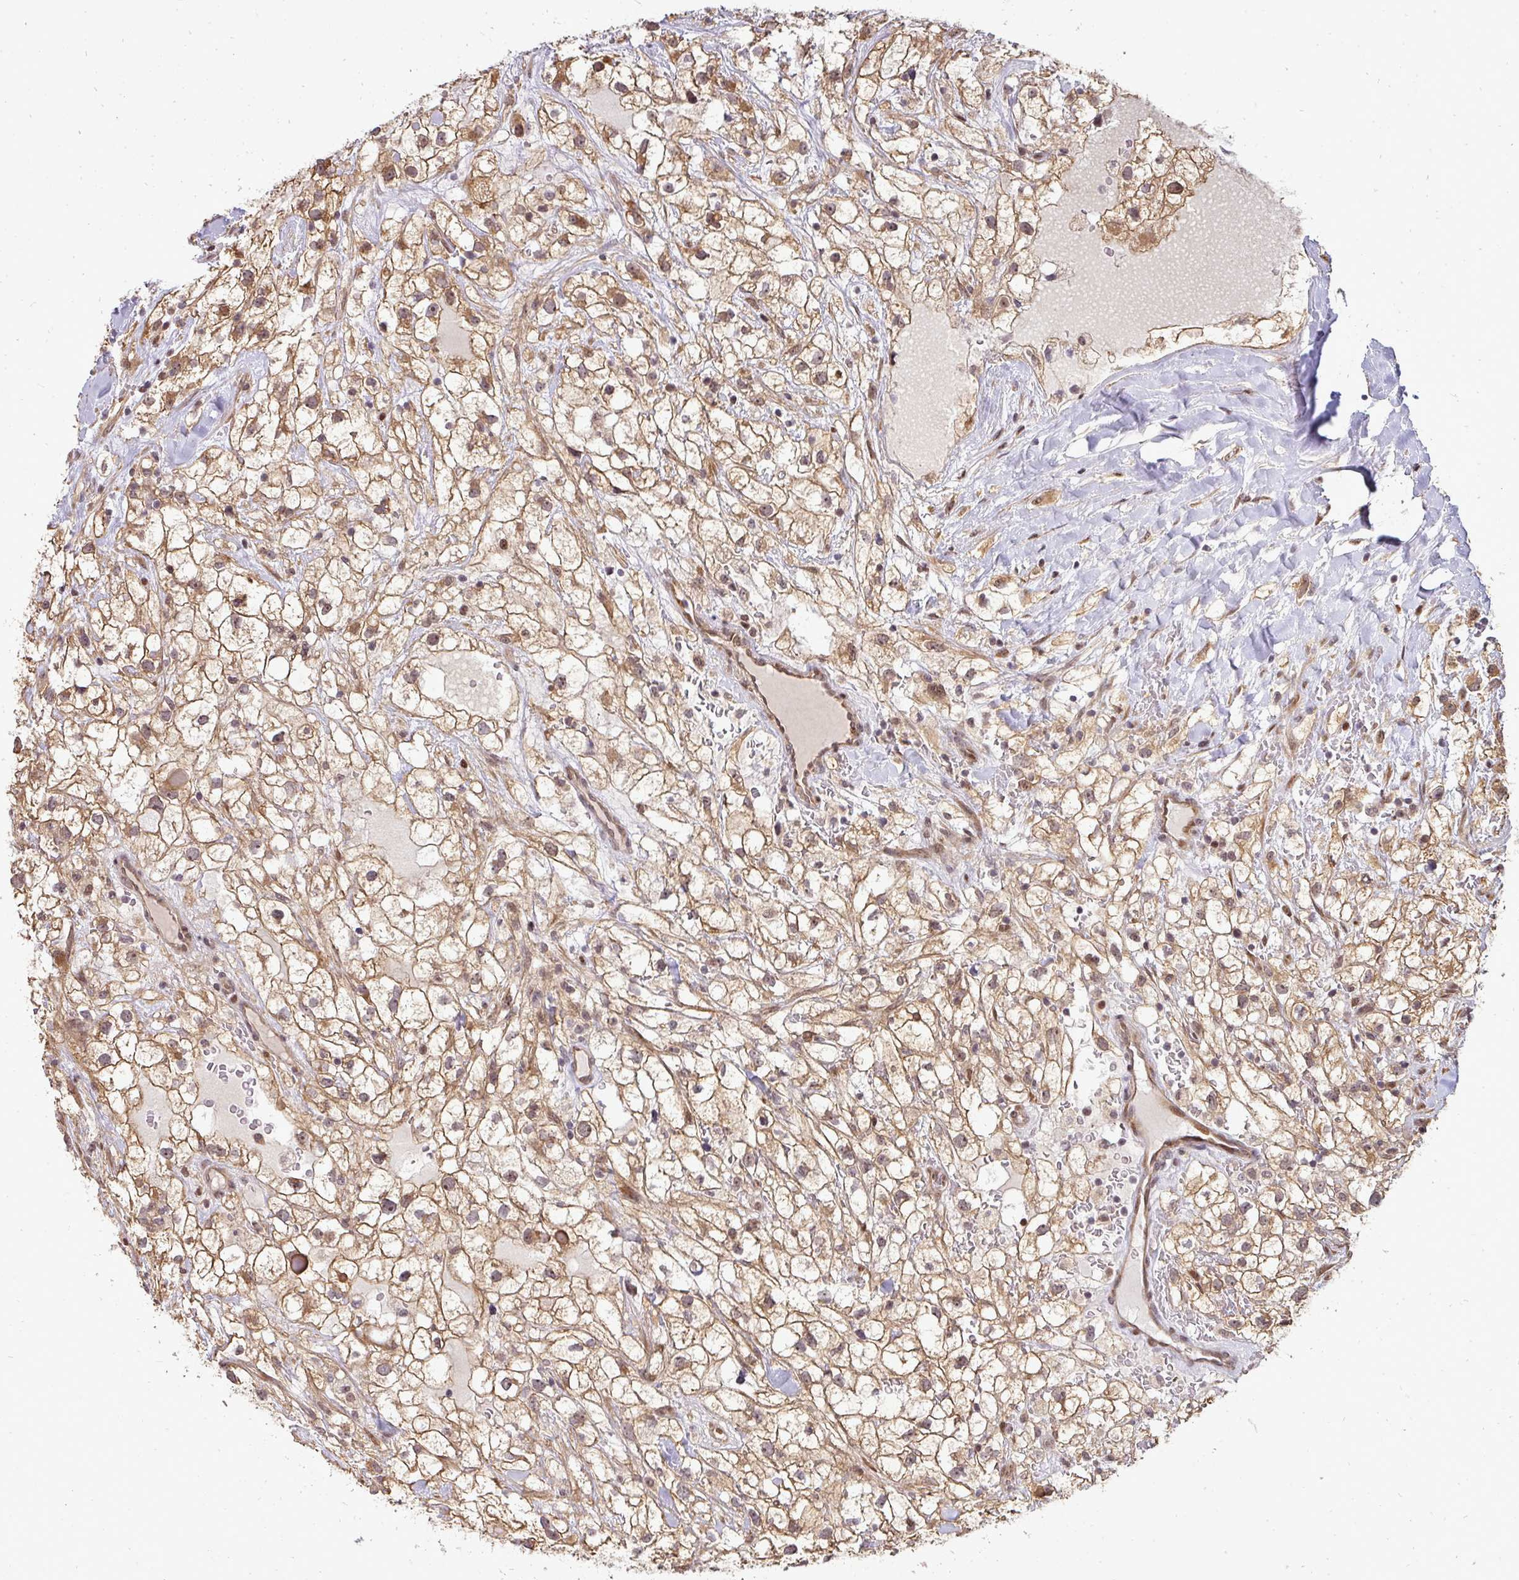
{"staining": {"intensity": "moderate", "quantity": ">75%", "location": "cytoplasmic/membranous,nuclear"}, "tissue": "renal cancer", "cell_type": "Tumor cells", "image_type": "cancer", "snomed": [{"axis": "morphology", "description": "Adenocarcinoma, NOS"}, {"axis": "topography", "description": "Kidney"}], "caption": "Tumor cells exhibit medium levels of moderate cytoplasmic/membranous and nuclear expression in approximately >75% of cells in renal cancer (adenocarcinoma). The staining was performed using DAB (3,3'-diaminobenzidine), with brown indicating positive protein expression. Nuclei are stained blue with hematoxylin.", "gene": "PATZ1", "patient": {"sex": "male", "age": 59}}